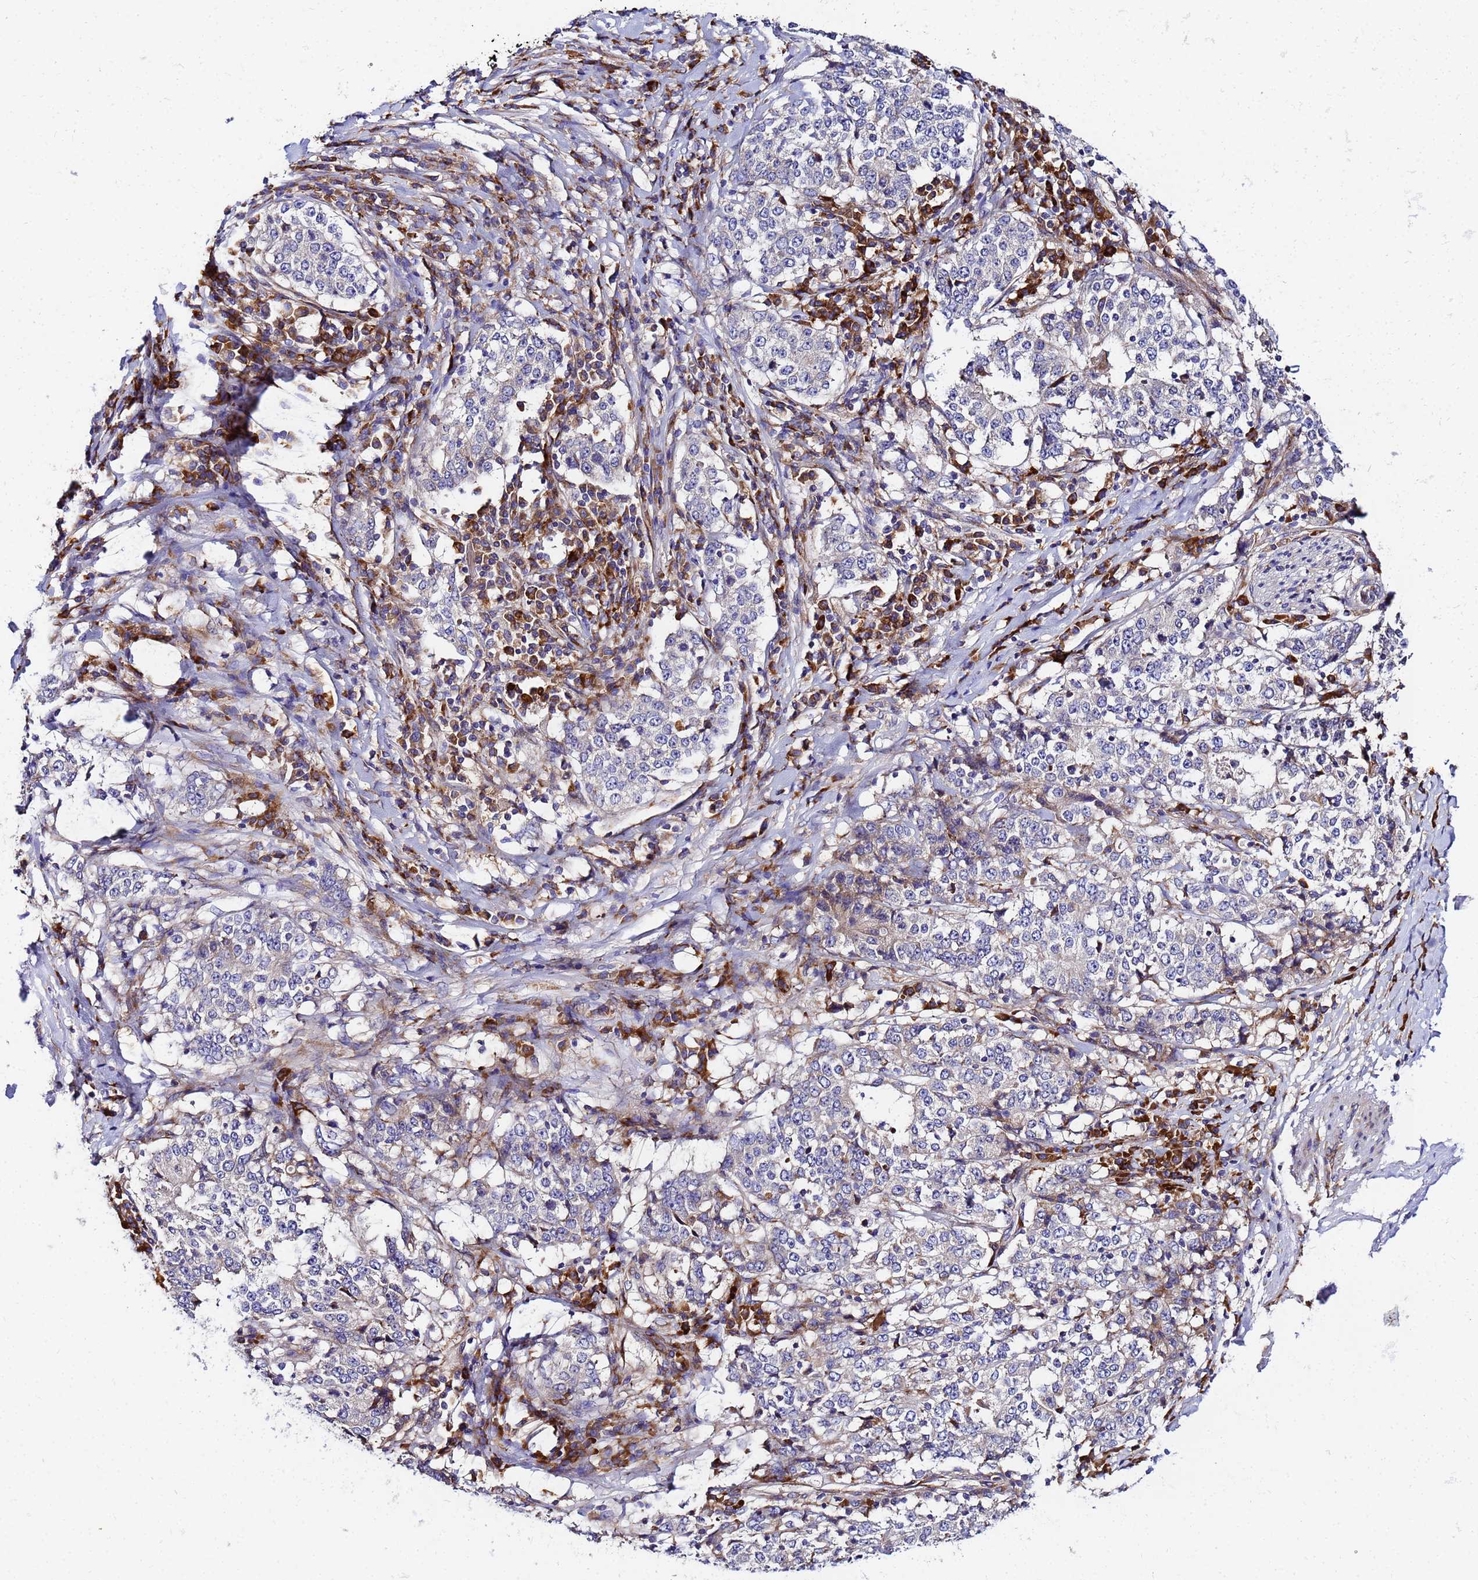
{"staining": {"intensity": "negative", "quantity": "none", "location": "none"}, "tissue": "stomach cancer", "cell_type": "Tumor cells", "image_type": "cancer", "snomed": [{"axis": "morphology", "description": "Adenocarcinoma, NOS"}, {"axis": "topography", "description": "Stomach"}], "caption": "Immunohistochemical staining of stomach adenocarcinoma reveals no significant expression in tumor cells.", "gene": "POM121", "patient": {"sex": "male", "age": 59}}